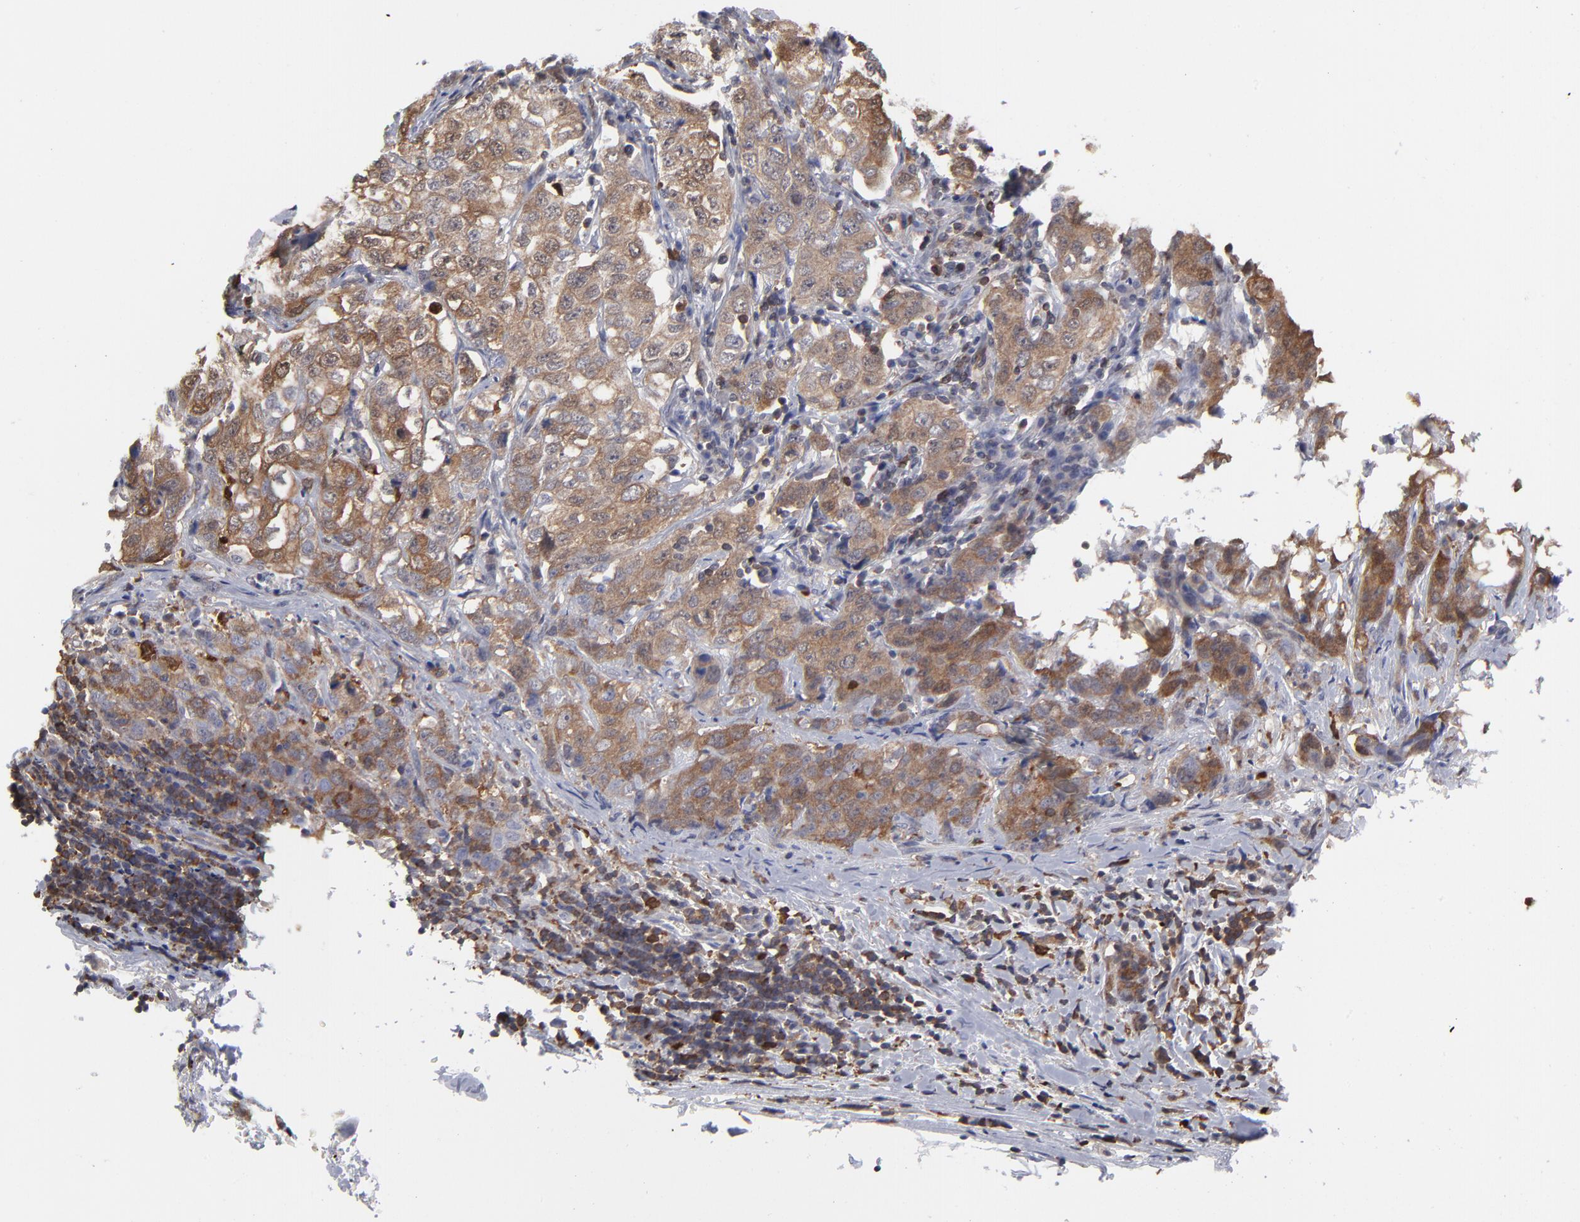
{"staining": {"intensity": "moderate", "quantity": ">75%", "location": "cytoplasmic/membranous"}, "tissue": "stomach cancer", "cell_type": "Tumor cells", "image_type": "cancer", "snomed": [{"axis": "morphology", "description": "Adenocarcinoma, NOS"}, {"axis": "topography", "description": "Stomach"}], "caption": "There is medium levels of moderate cytoplasmic/membranous staining in tumor cells of adenocarcinoma (stomach), as demonstrated by immunohistochemical staining (brown color).", "gene": "MAP2K1", "patient": {"sex": "male", "age": 48}}